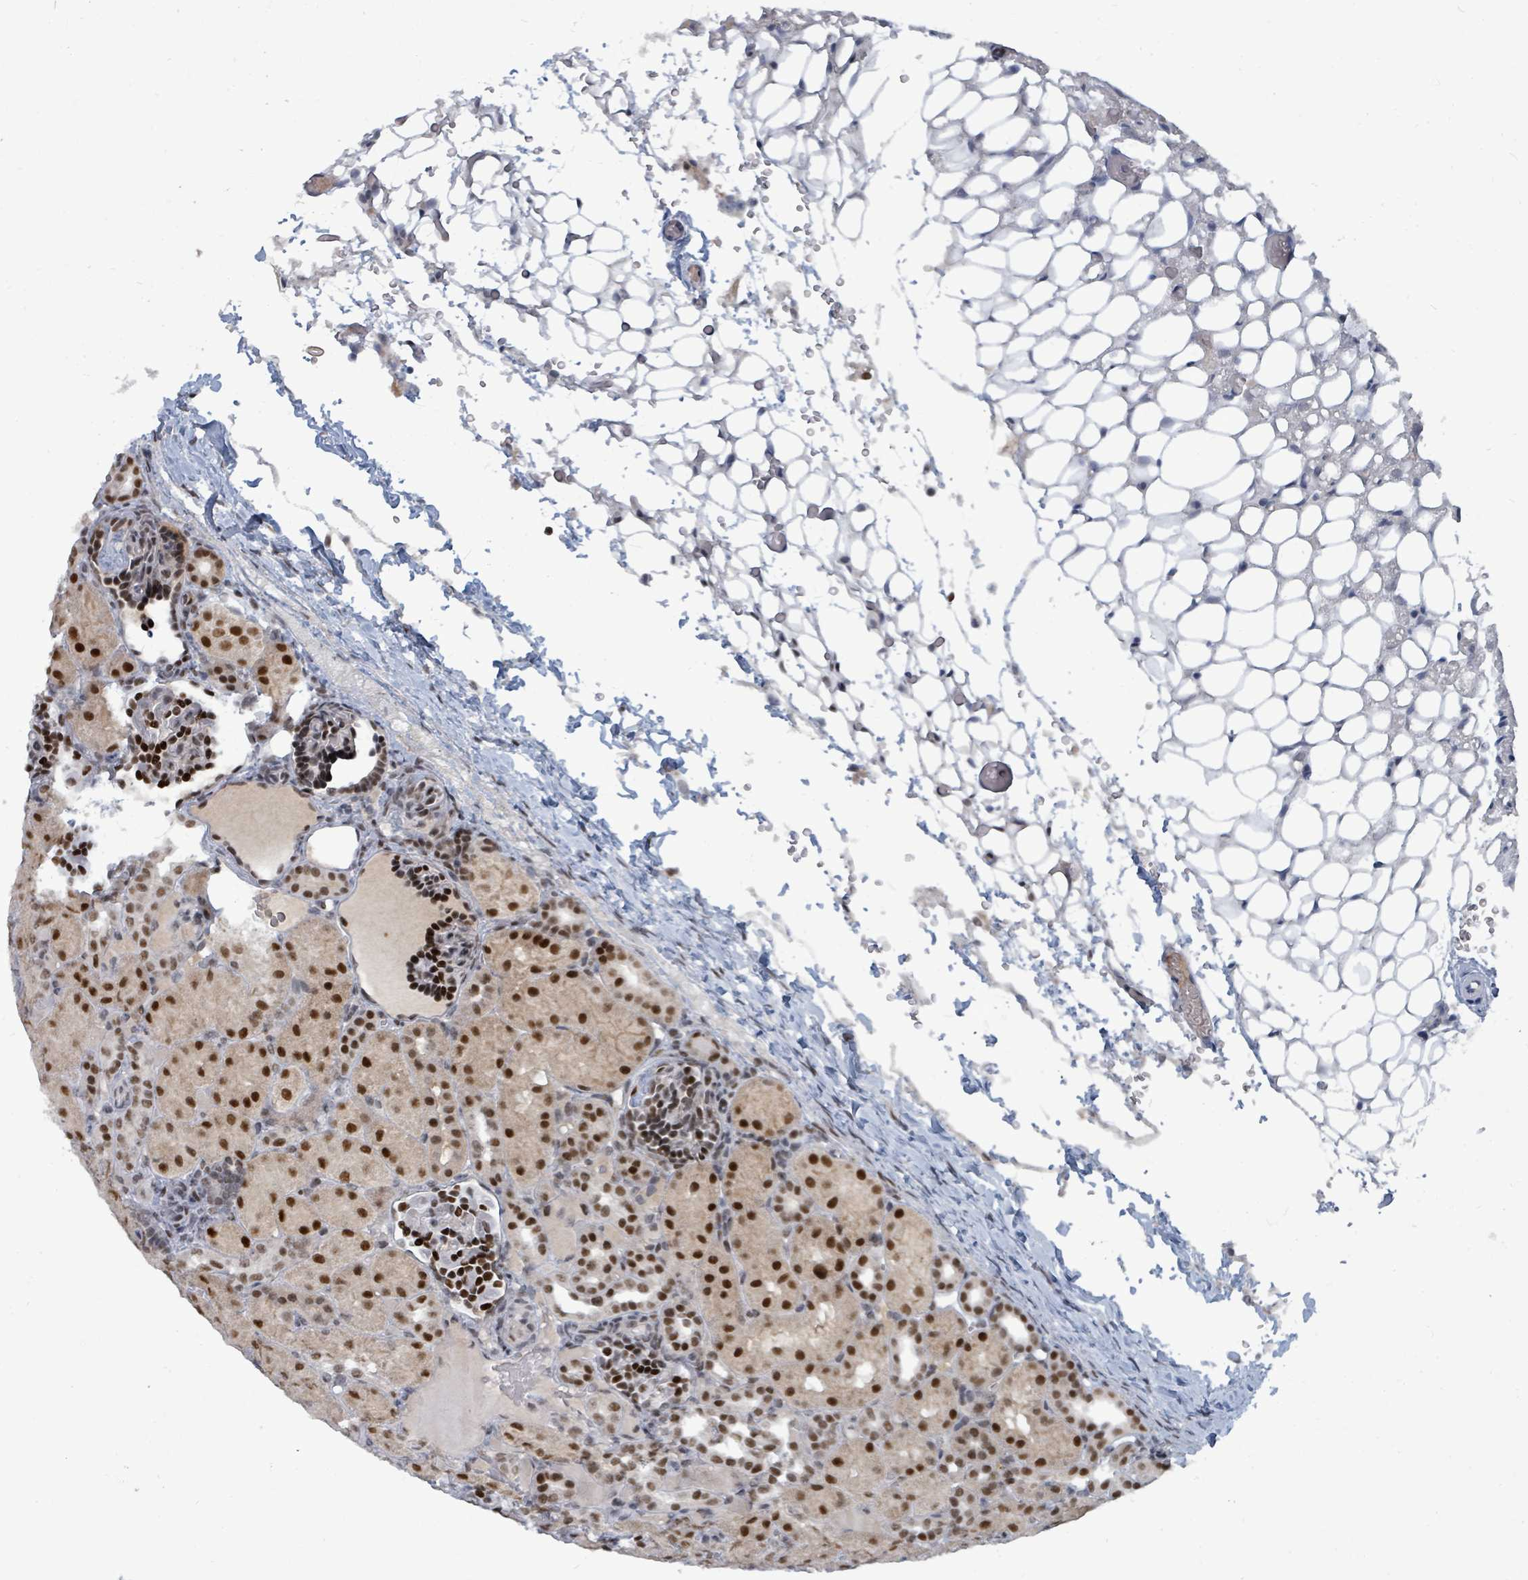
{"staining": {"intensity": "strong", "quantity": ">75%", "location": "nuclear"}, "tissue": "kidney", "cell_type": "Cells in glomeruli", "image_type": "normal", "snomed": [{"axis": "morphology", "description": "Normal tissue, NOS"}, {"axis": "topography", "description": "Kidney"}], "caption": "Brown immunohistochemical staining in normal human kidney displays strong nuclear expression in approximately >75% of cells in glomeruli.", "gene": "UCK1", "patient": {"sex": "male", "age": 1}}